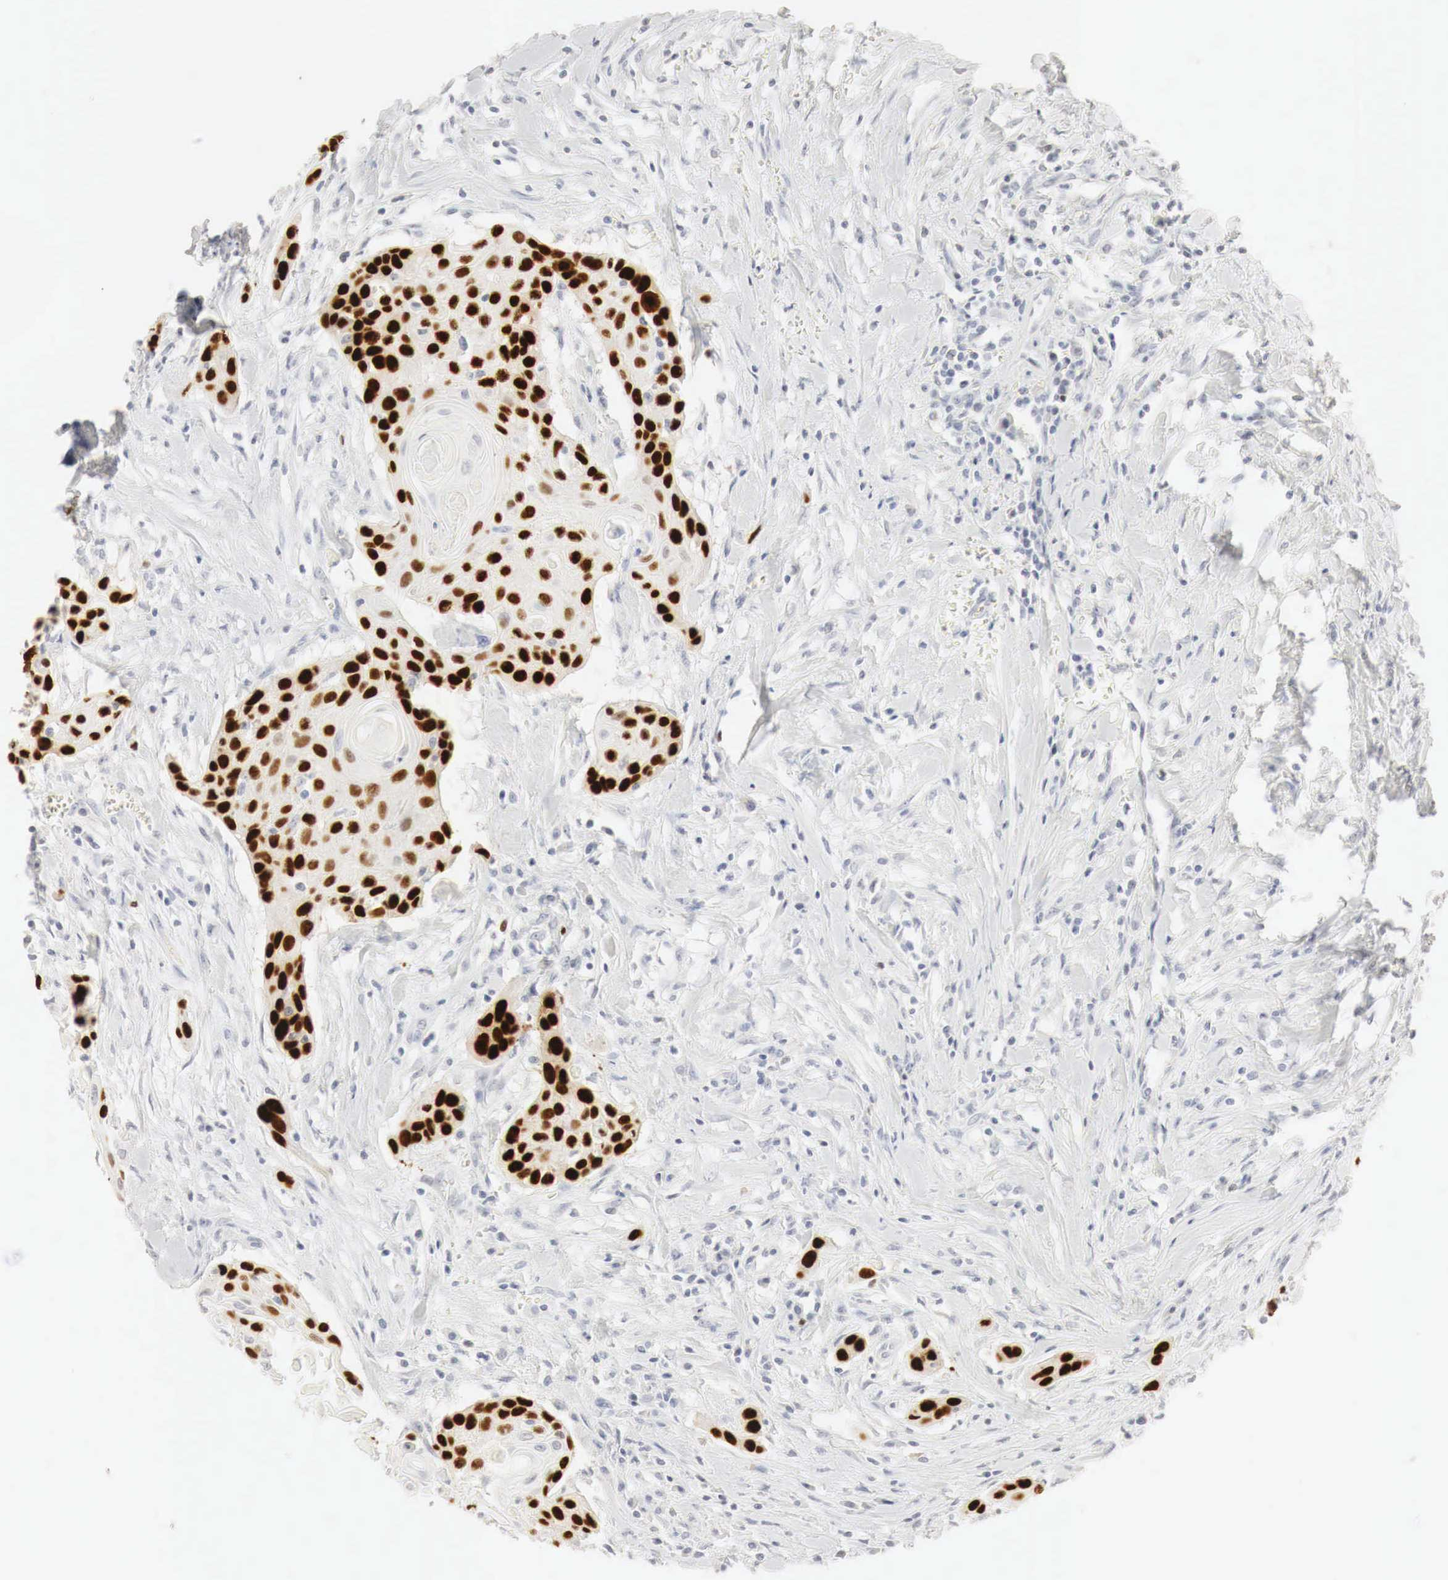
{"staining": {"intensity": "strong", "quantity": ">75%", "location": "nuclear"}, "tissue": "head and neck cancer", "cell_type": "Tumor cells", "image_type": "cancer", "snomed": [{"axis": "morphology", "description": "Squamous cell carcinoma, NOS"}, {"axis": "morphology", "description": "Squamous cell carcinoma, metastatic, NOS"}, {"axis": "topography", "description": "Lymph node"}, {"axis": "topography", "description": "Salivary gland"}, {"axis": "topography", "description": "Head-Neck"}], "caption": "Human head and neck cancer (squamous cell carcinoma) stained with a brown dye displays strong nuclear positive staining in approximately >75% of tumor cells.", "gene": "TP63", "patient": {"sex": "female", "age": 74}}